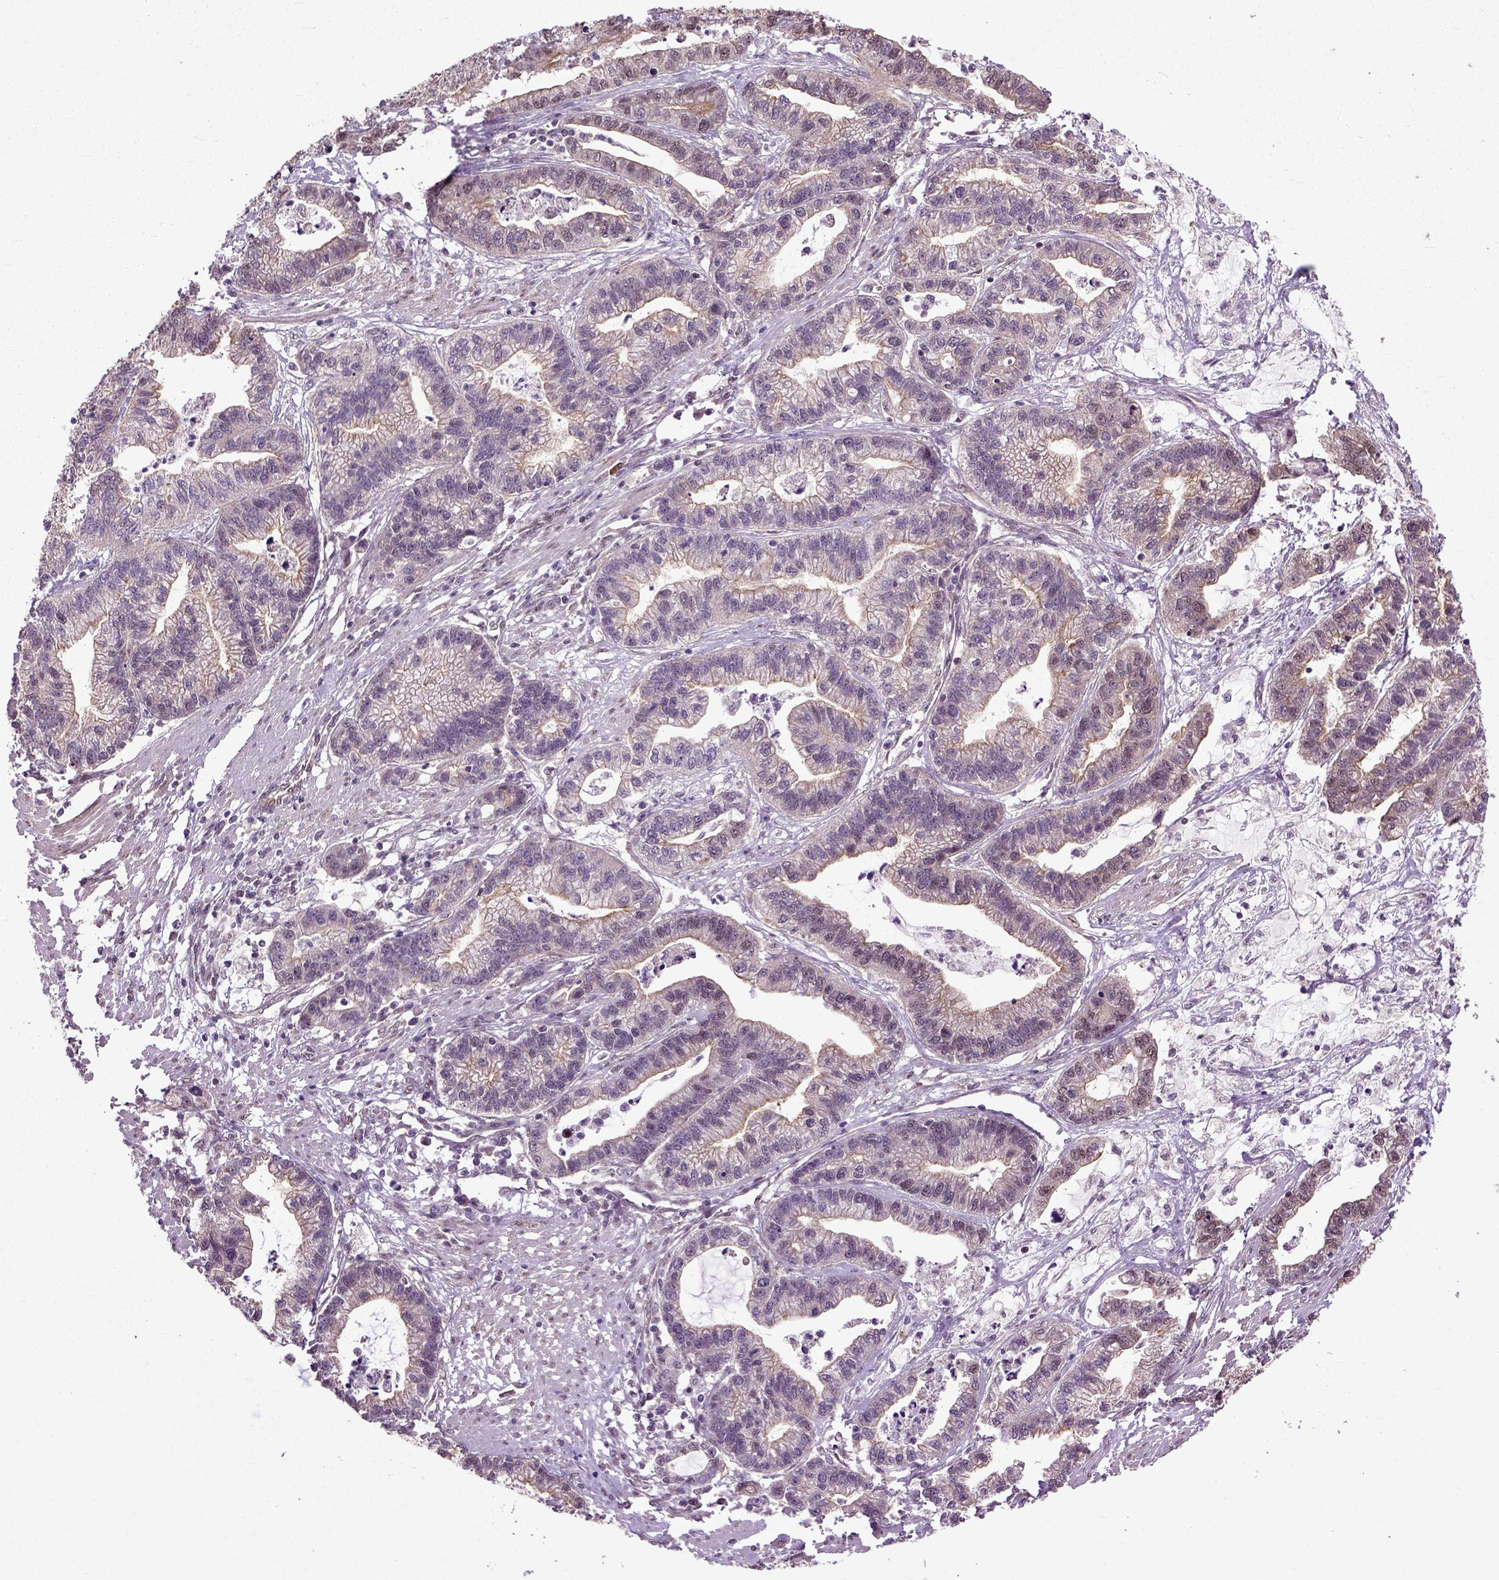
{"staining": {"intensity": "moderate", "quantity": "<25%", "location": "cytoplasmic/membranous,nuclear"}, "tissue": "stomach cancer", "cell_type": "Tumor cells", "image_type": "cancer", "snomed": [{"axis": "morphology", "description": "Adenocarcinoma, NOS"}, {"axis": "topography", "description": "Stomach"}], "caption": "There is low levels of moderate cytoplasmic/membranous and nuclear expression in tumor cells of adenocarcinoma (stomach), as demonstrated by immunohistochemical staining (brown color).", "gene": "UBA3", "patient": {"sex": "male", "age": 83}}